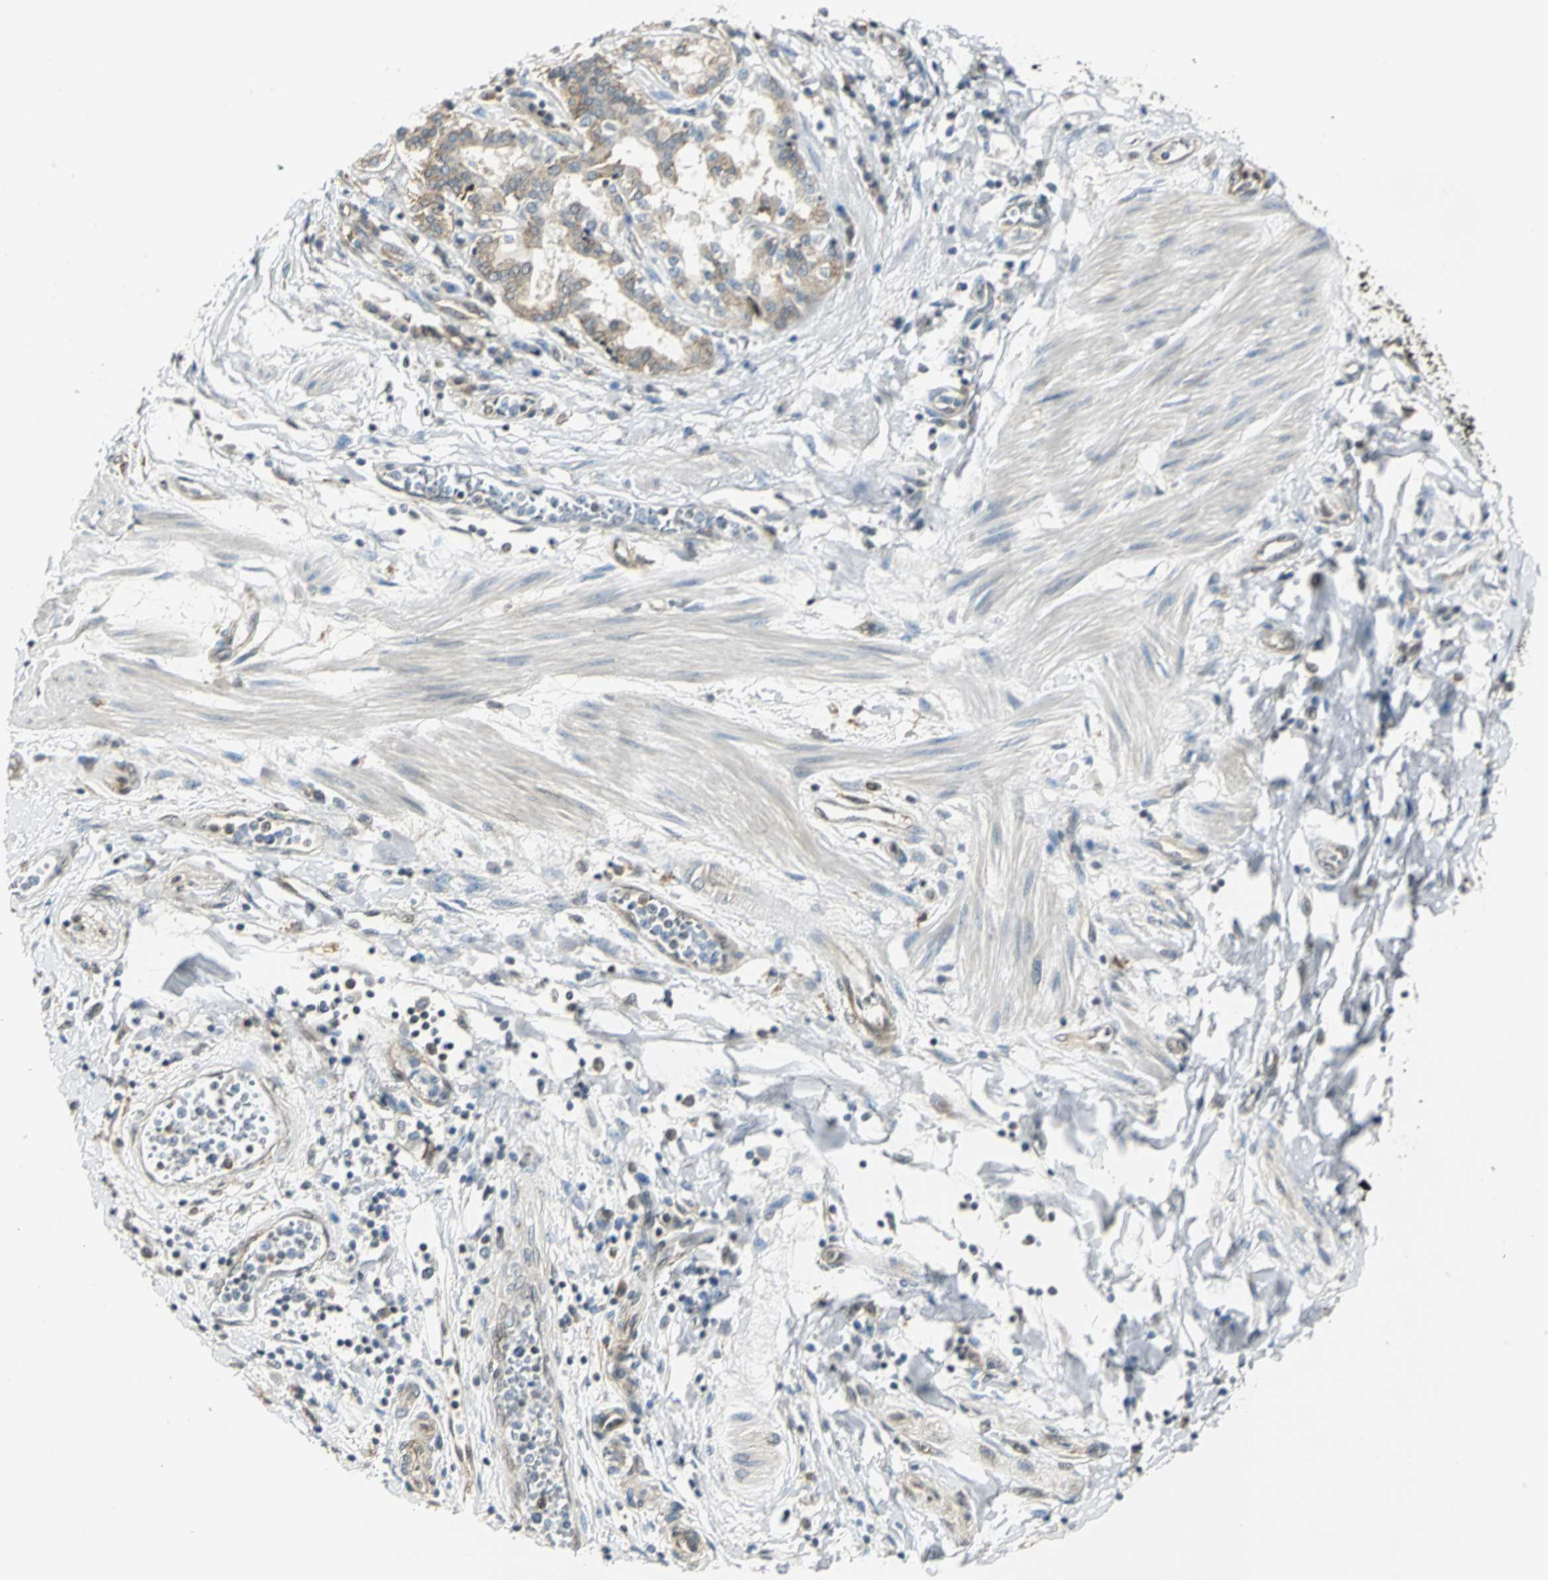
{"staining": {"intensity": "weak", "quantity": ">75%", "location": "cytoplasmic/membranous"}, "tissue": "pancreatic cancer", "cell_type": "Tumor cells", "image_type": "cancer", "snomed": [{"axis": "morphology", "description": "Adenocarcinoma, NOS"}, {"axis": "topography", "description": "Pancreas"}], "caption": "Immunohistochemistry (IHC) photomicrograph of pancreatic cancer stained for a protein (brown), which shows low levels of weak cytoplasmic/membranous staining in approximately >75% of tumor cells.", "gene": "DDX5", "patient": {"sex": "female", "age": 48}}